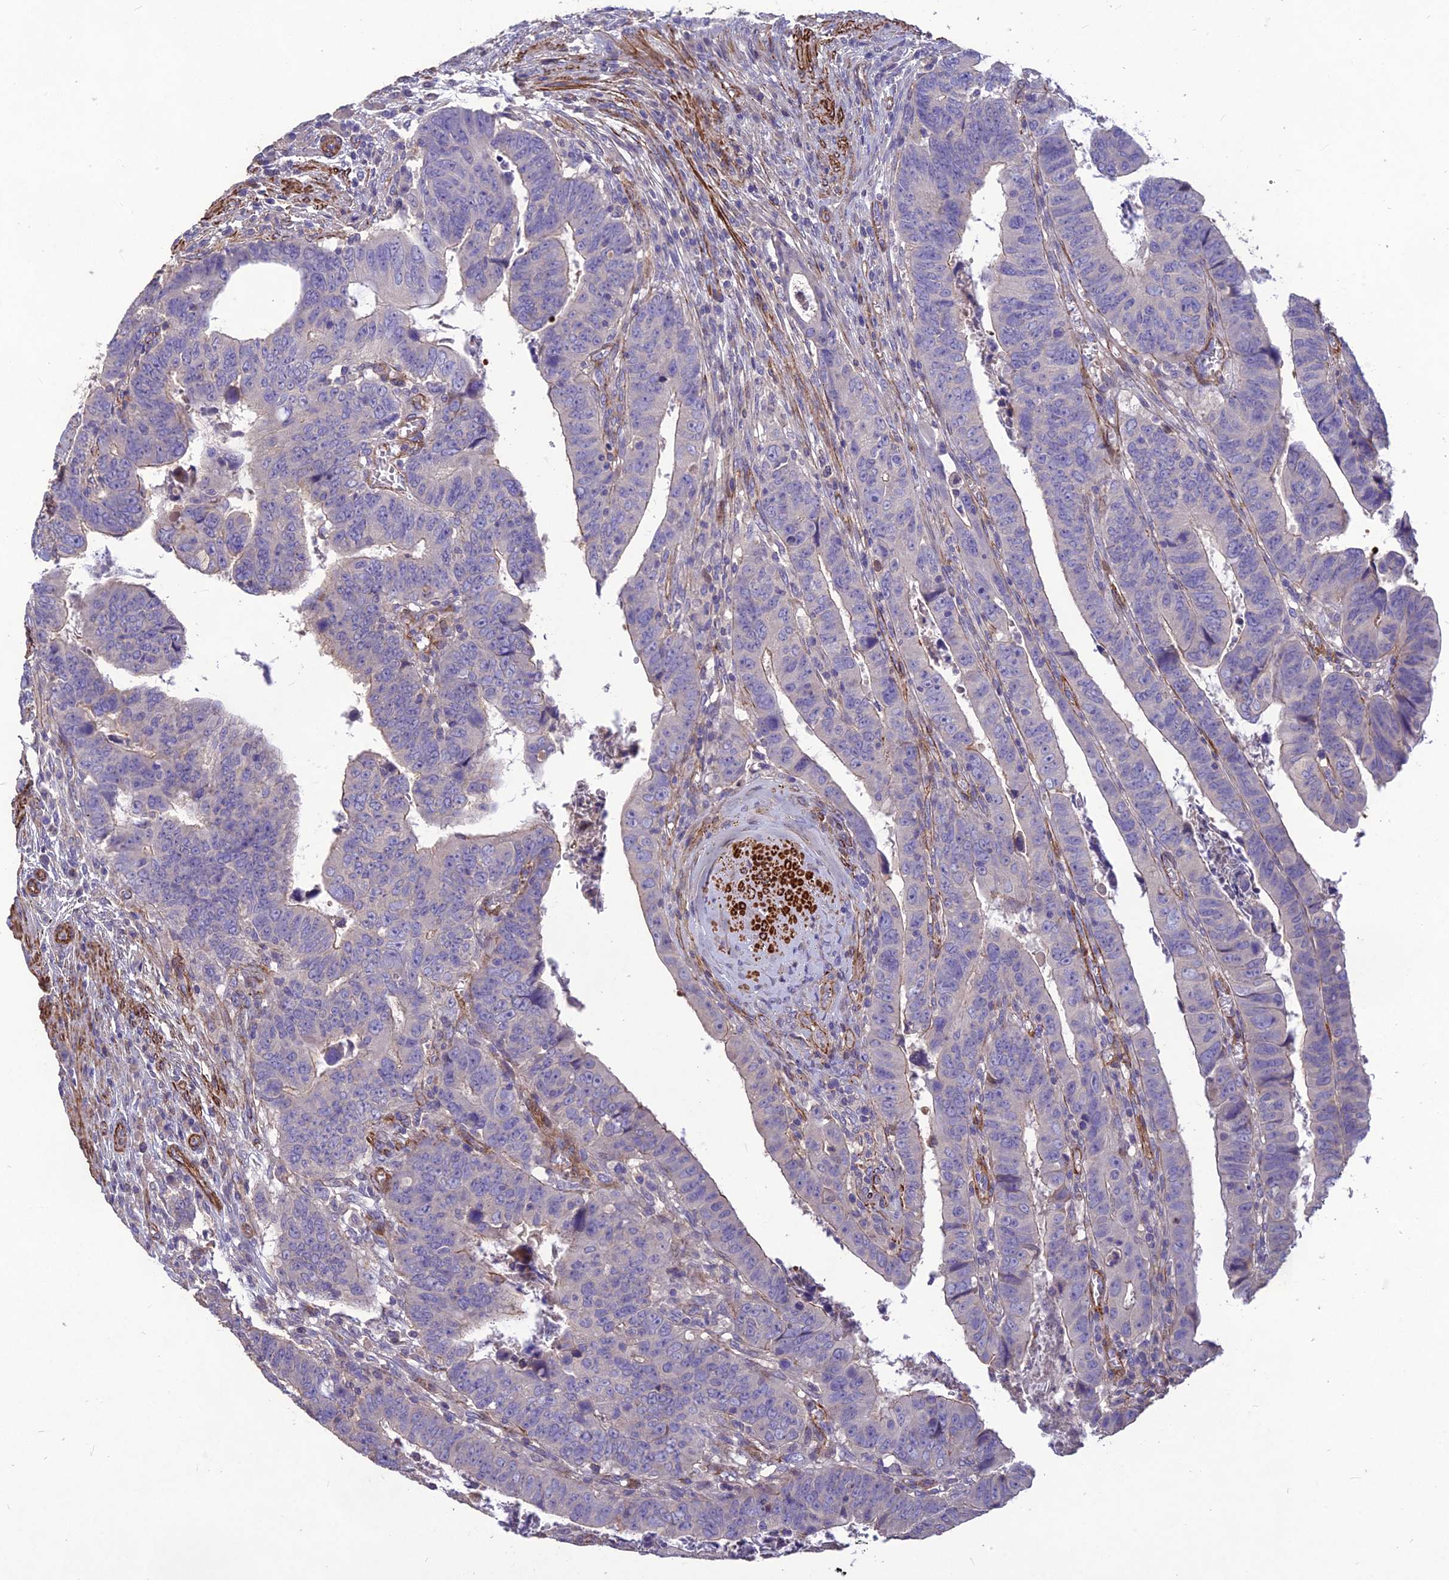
{"staining": {"intensity": "negative", "quantity": "none", "location": "none"}, "tissue": "colorectal cancer", "cell_type": "Tumor cells", "image_type": "cancer", "snomed": [{"axis": "morphology", "description": "Normal tissue, NOS"}, {"axis": "morphology", "description": "Adenocarcinoma, NOS"}, {"axis": "topography", "description": "Rectum"}], "caption": "High magnification brightfield microscopy of colorectal adenocarcinoma stained with DAB (3,3'-diaminobenzidine) (brown) and counterstained with hematoxylin (blue): tumor cells show no significant positivity.", "gene": "CLUH", "patient": {"sex": "female", "age": 65}}